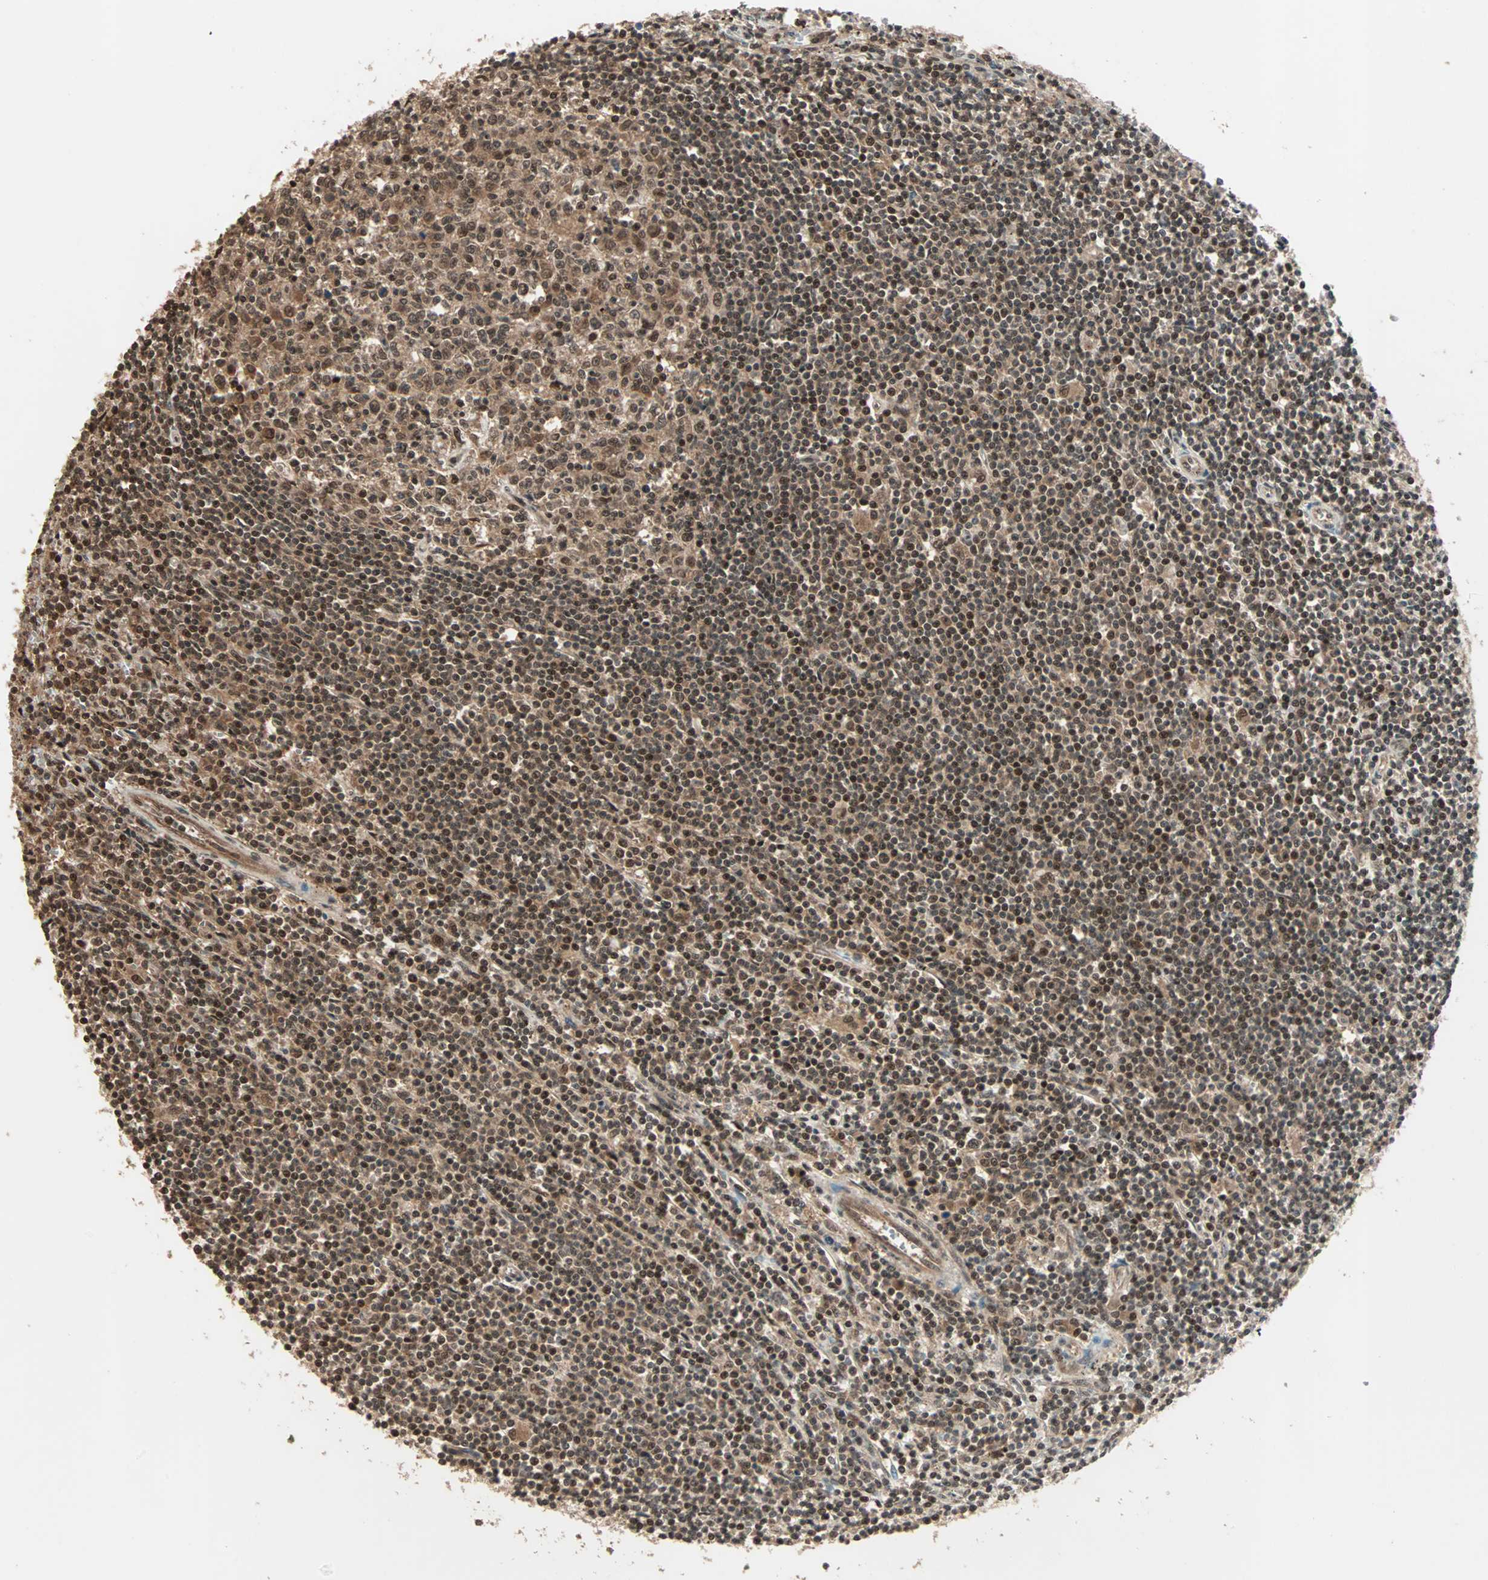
{"staining": {"intensity": "moderate", "quantity": ">75%", "location": "nuclear"}, "tissue": "lymphoma", "cell_type": "Tumor cells", "image_type": "cancer", "snomed": [{"axis": "morphology", "description": "Malignant lymphoma, non-Hodgkin's type, Low grade"}, {"axis": "topography", "description": "Spleen"}], "caption": "This micrograph reveals immunohistochemistry (IHC) staining of human low-grade malignant lymphoma, non-Hodgkin's type, with medium moderate nuclear expression in approximately >75% of tumor cells.", "gene": "ZNF701", "patient": {"sex": "male", "age": 76}}